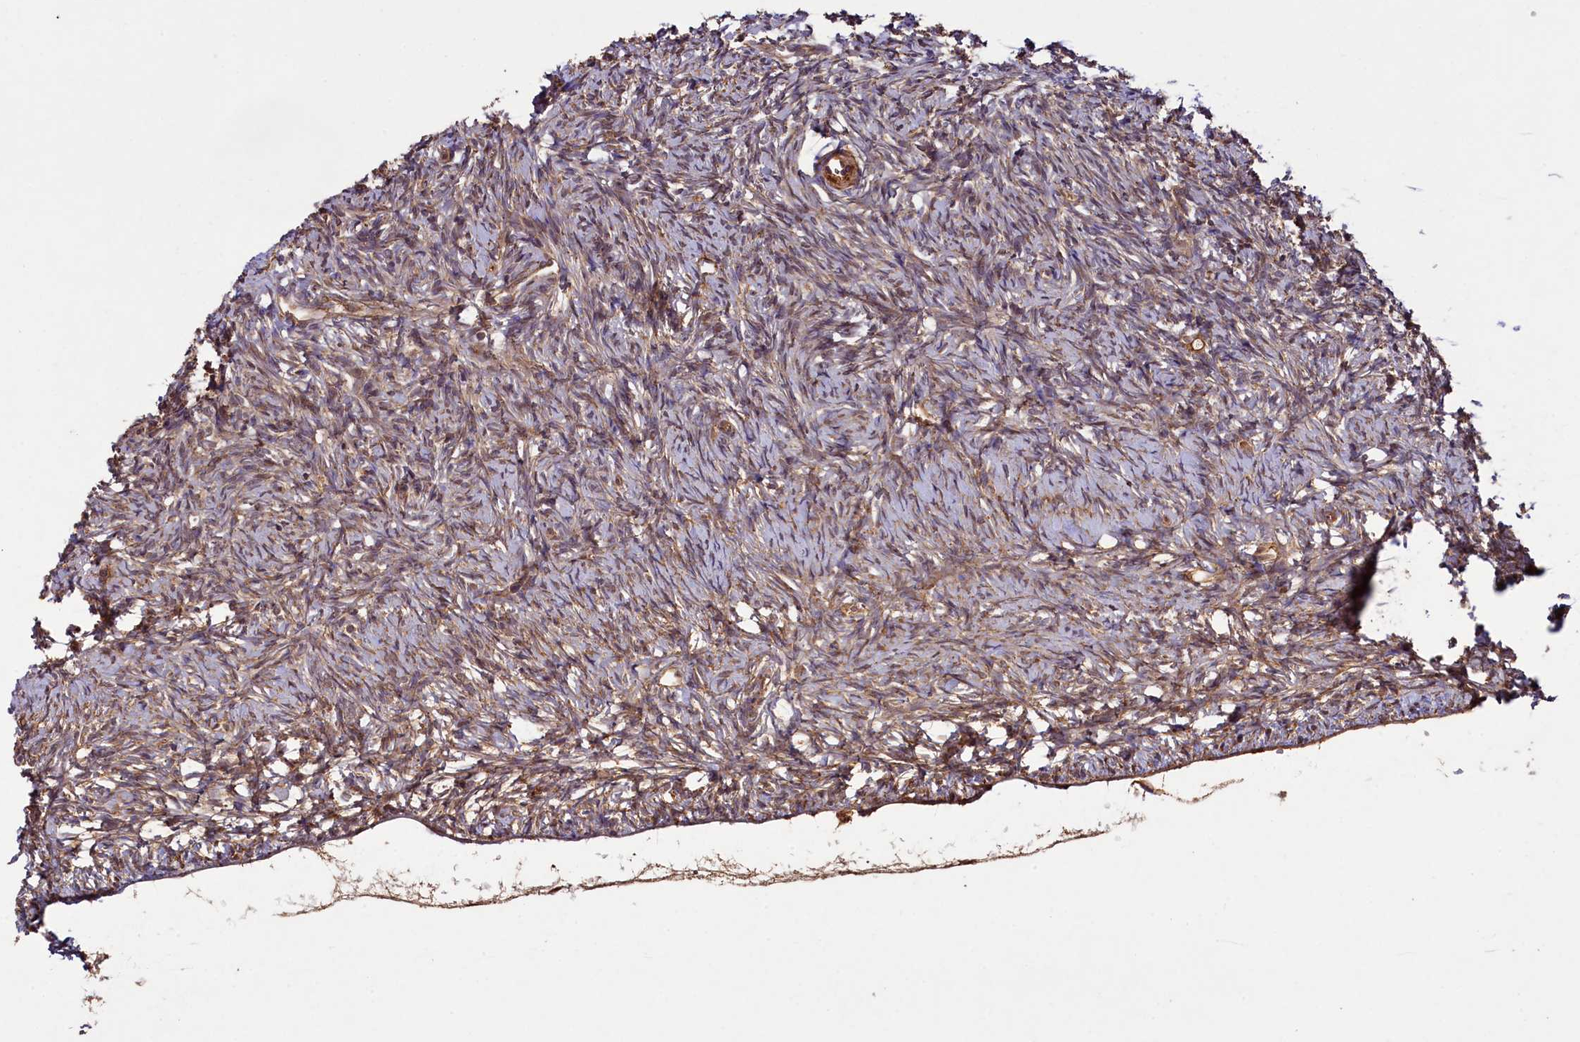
{"staining": {"intensity": "moderate", "quantity": ">75%", "location": "cytoplasmic/membranous"}, "tissue": "ovary", "cell_type": "Ovarian stroma cells", "image_type": "normal", "snomed": [{"axis": "morphology", "description": "Normal tissue, NOS"}, {"axis": "topography", "description": "Ovary"}], "caption": "IHC histopathology image of unremarkable ovary: ovary stained using IHC displays medium levels of moderate protein expression localized specifically in the cytoplasmic/membranous of ovarian stroma cells, appearing as a cytoplasmic/membranous brown color.", "gene": "CCDC102A", "patient": {"sex": "female", "age": 51}}